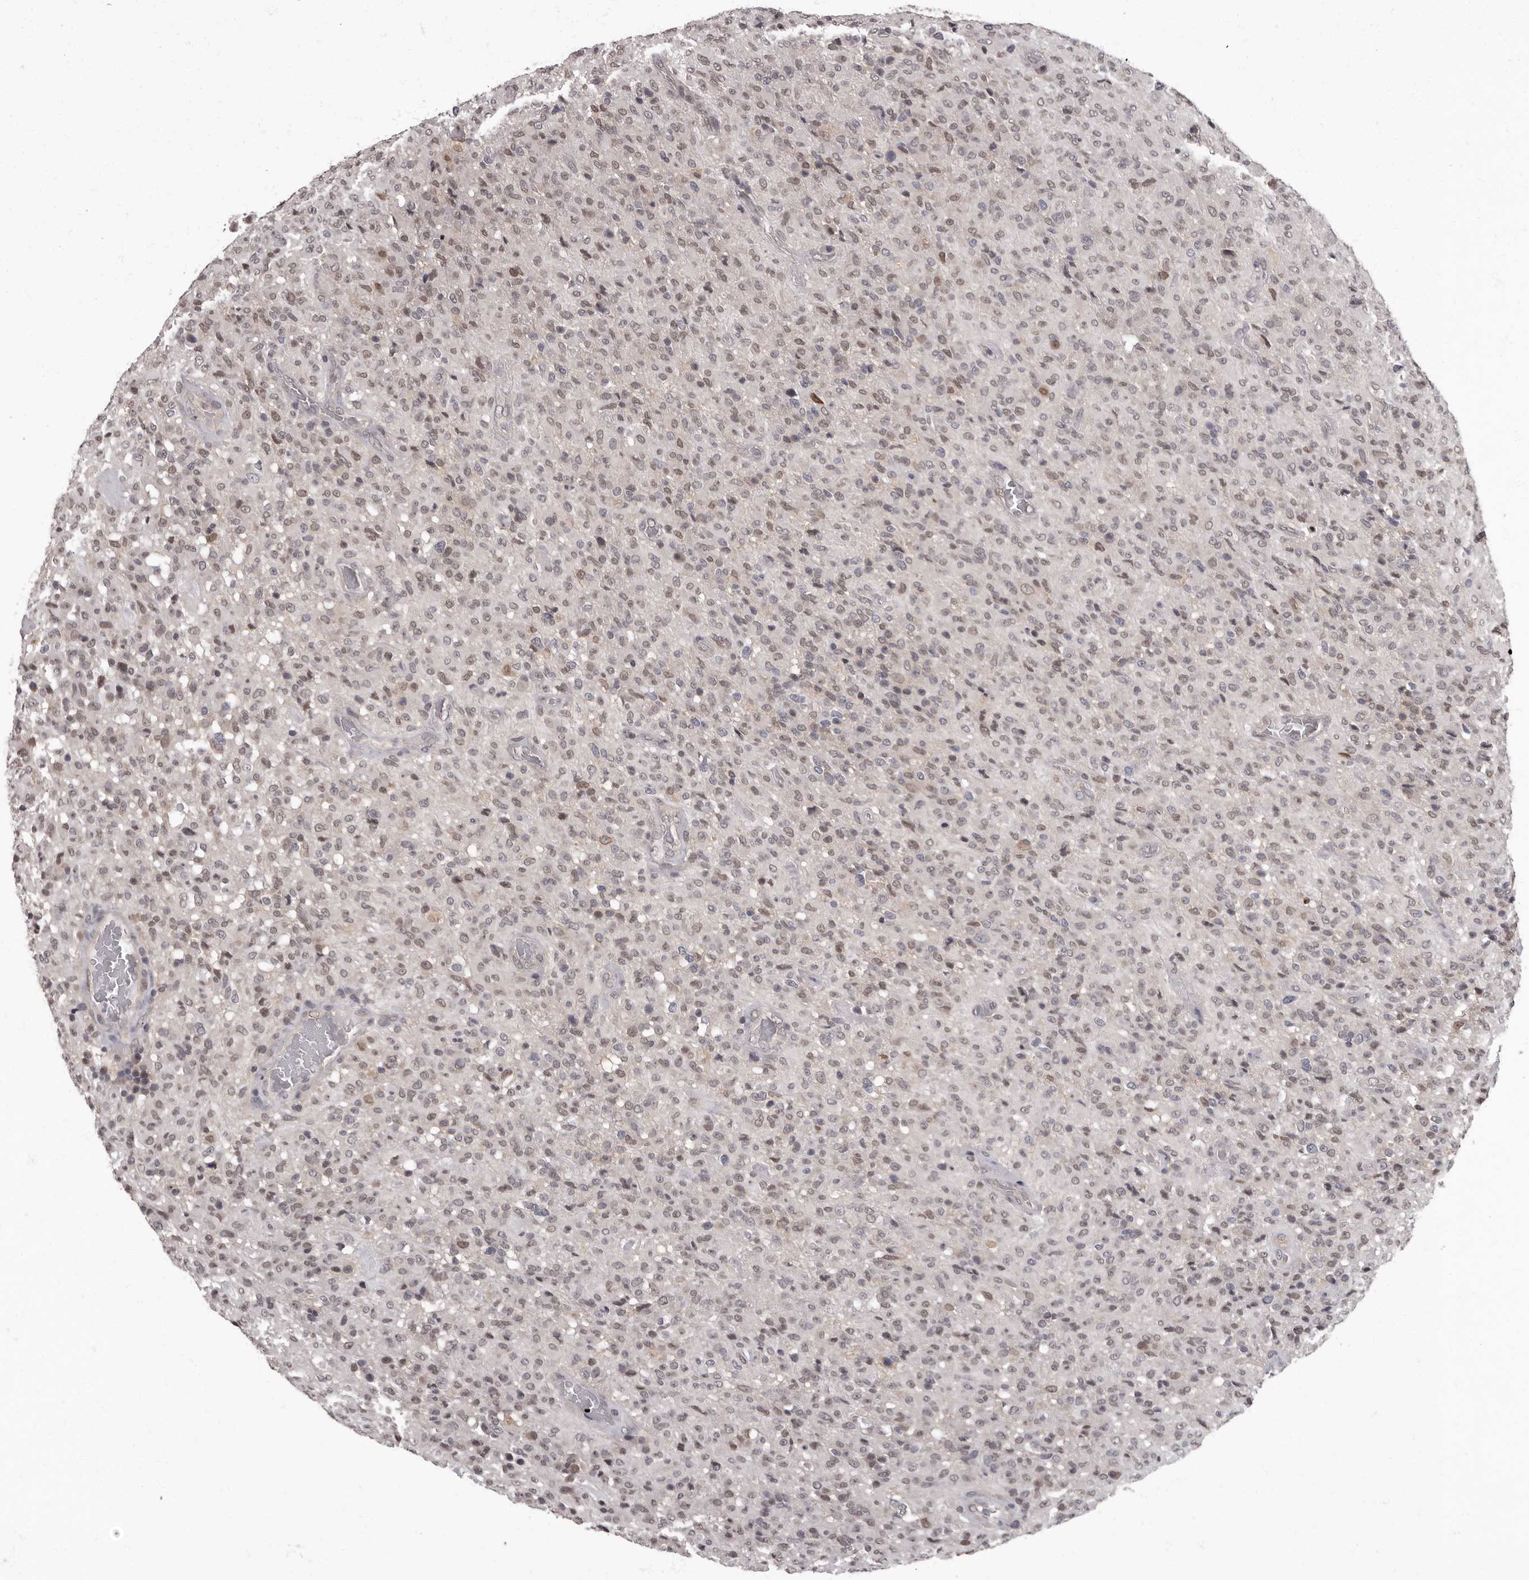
{"staining": {"intensity": "weak", "quantity": ">75%", "location": "nuclear"}, "tissue": "glioma", "cell_type": "Tumor cells", "image_type": "cancer", "snomed": [{"axis": "morphology", "description": "Glioma, malignant, High grade"}, {"axis": "topography", "description": "Brain"}], "caption": "IHC (DAB) staining of malignant glioma (high-grade) shows weak nuclear protein expression in about >75% of tumor cells.", "gene": "C1orf50", "patient": {"sex": "female", "age": 57}}